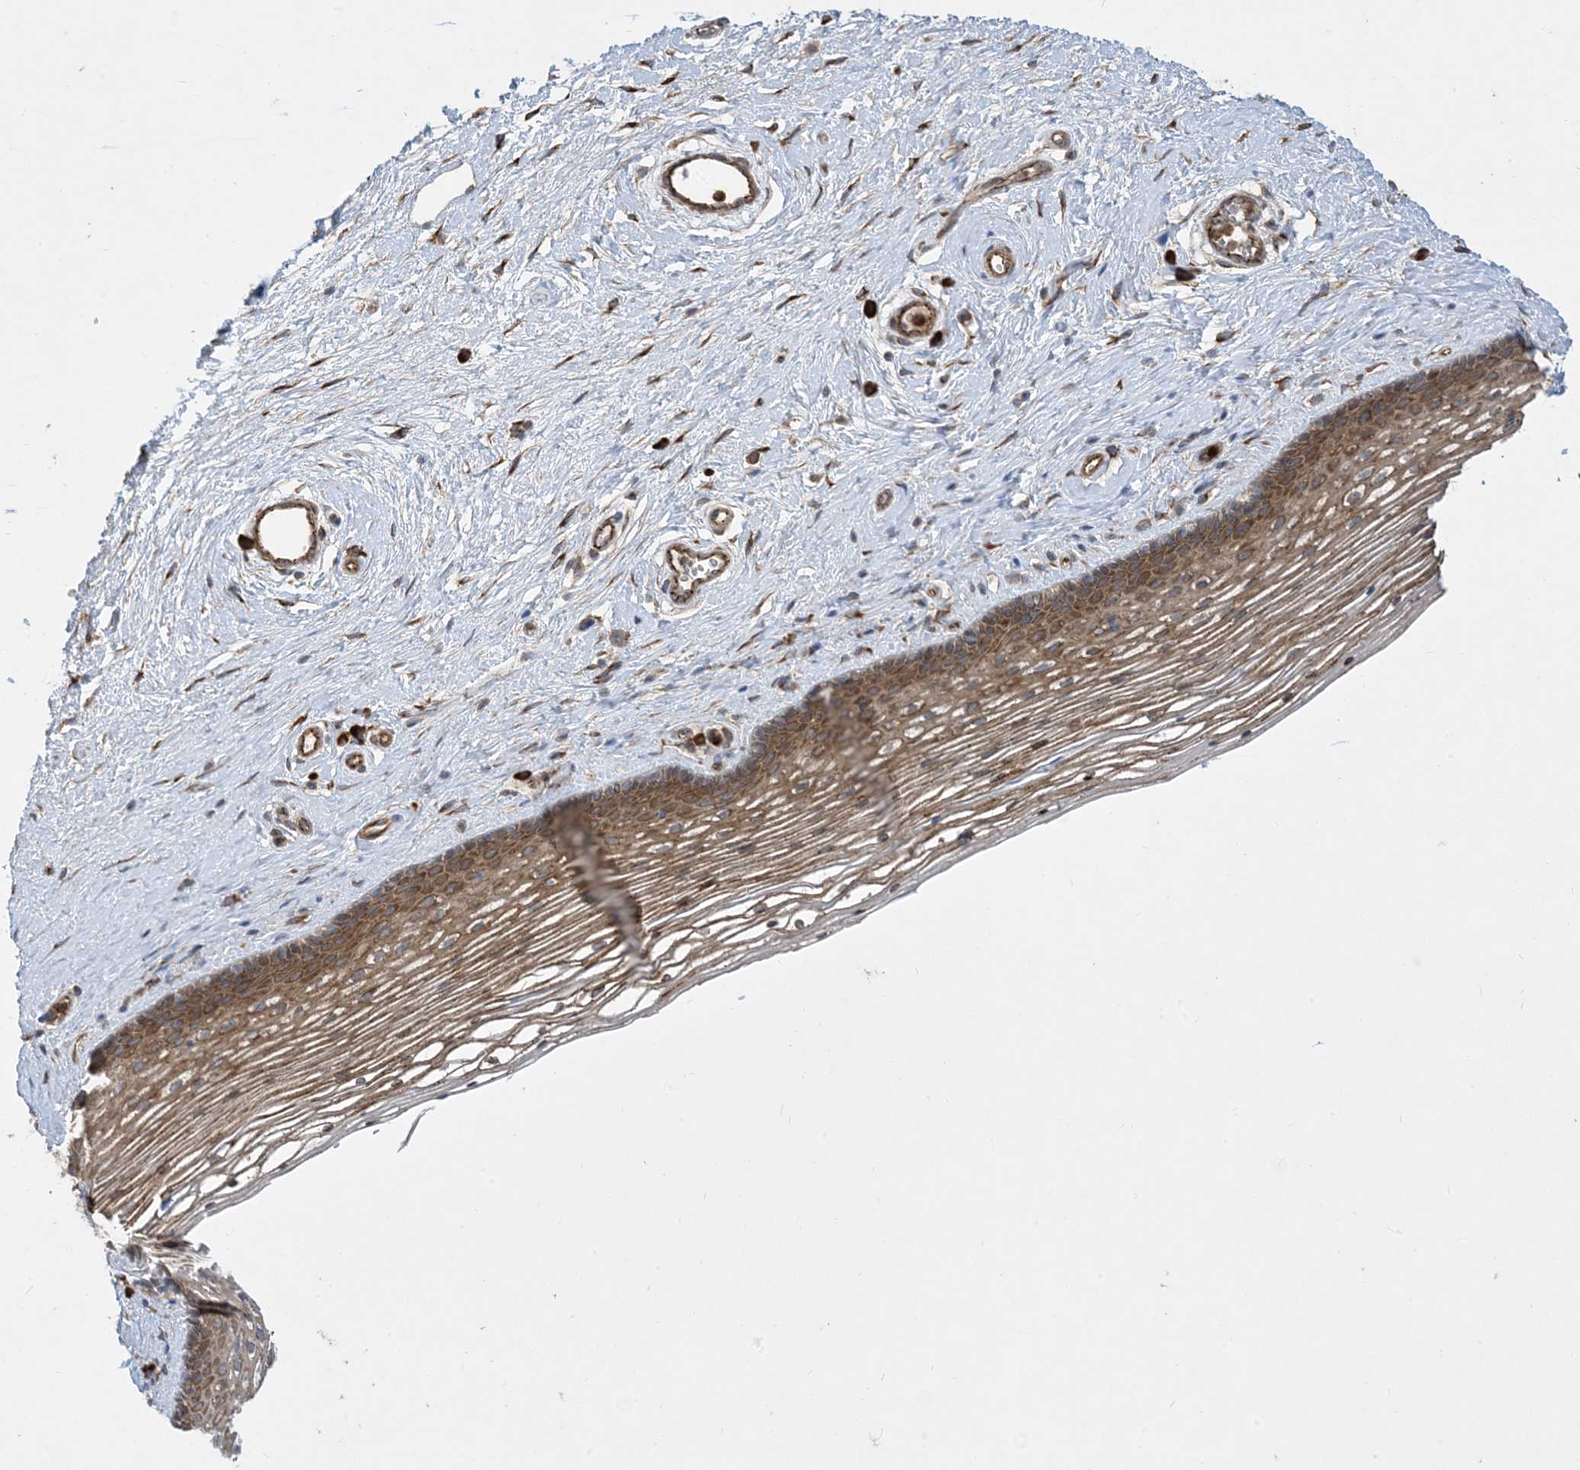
{"staining": {"intensity": "moderate", "quantity": ">75%", "location": "cytoplasmic/membranous"}, "tissue": "vagina", "cell_type": "Squamous epithelial cells", "image_type": "normal", "snomed": [{"axis": "morphology", "description": "Normal tissue, NOS"}, {"axis": "topography", "description": "Vagina"}], "caption": "Protein analysis of unremarkable vagina shows moderate cytoplasmic/membranous expression in about >75% of squamous epithelial cells. Using DAB (3,3'-diaminobenzidine) (brown) and hematoxylin (blue) stains, captured at high magnification using brightfield microscopy.", "gene": "OTOP1", "patient": {"sex": "female", "age": 46}}